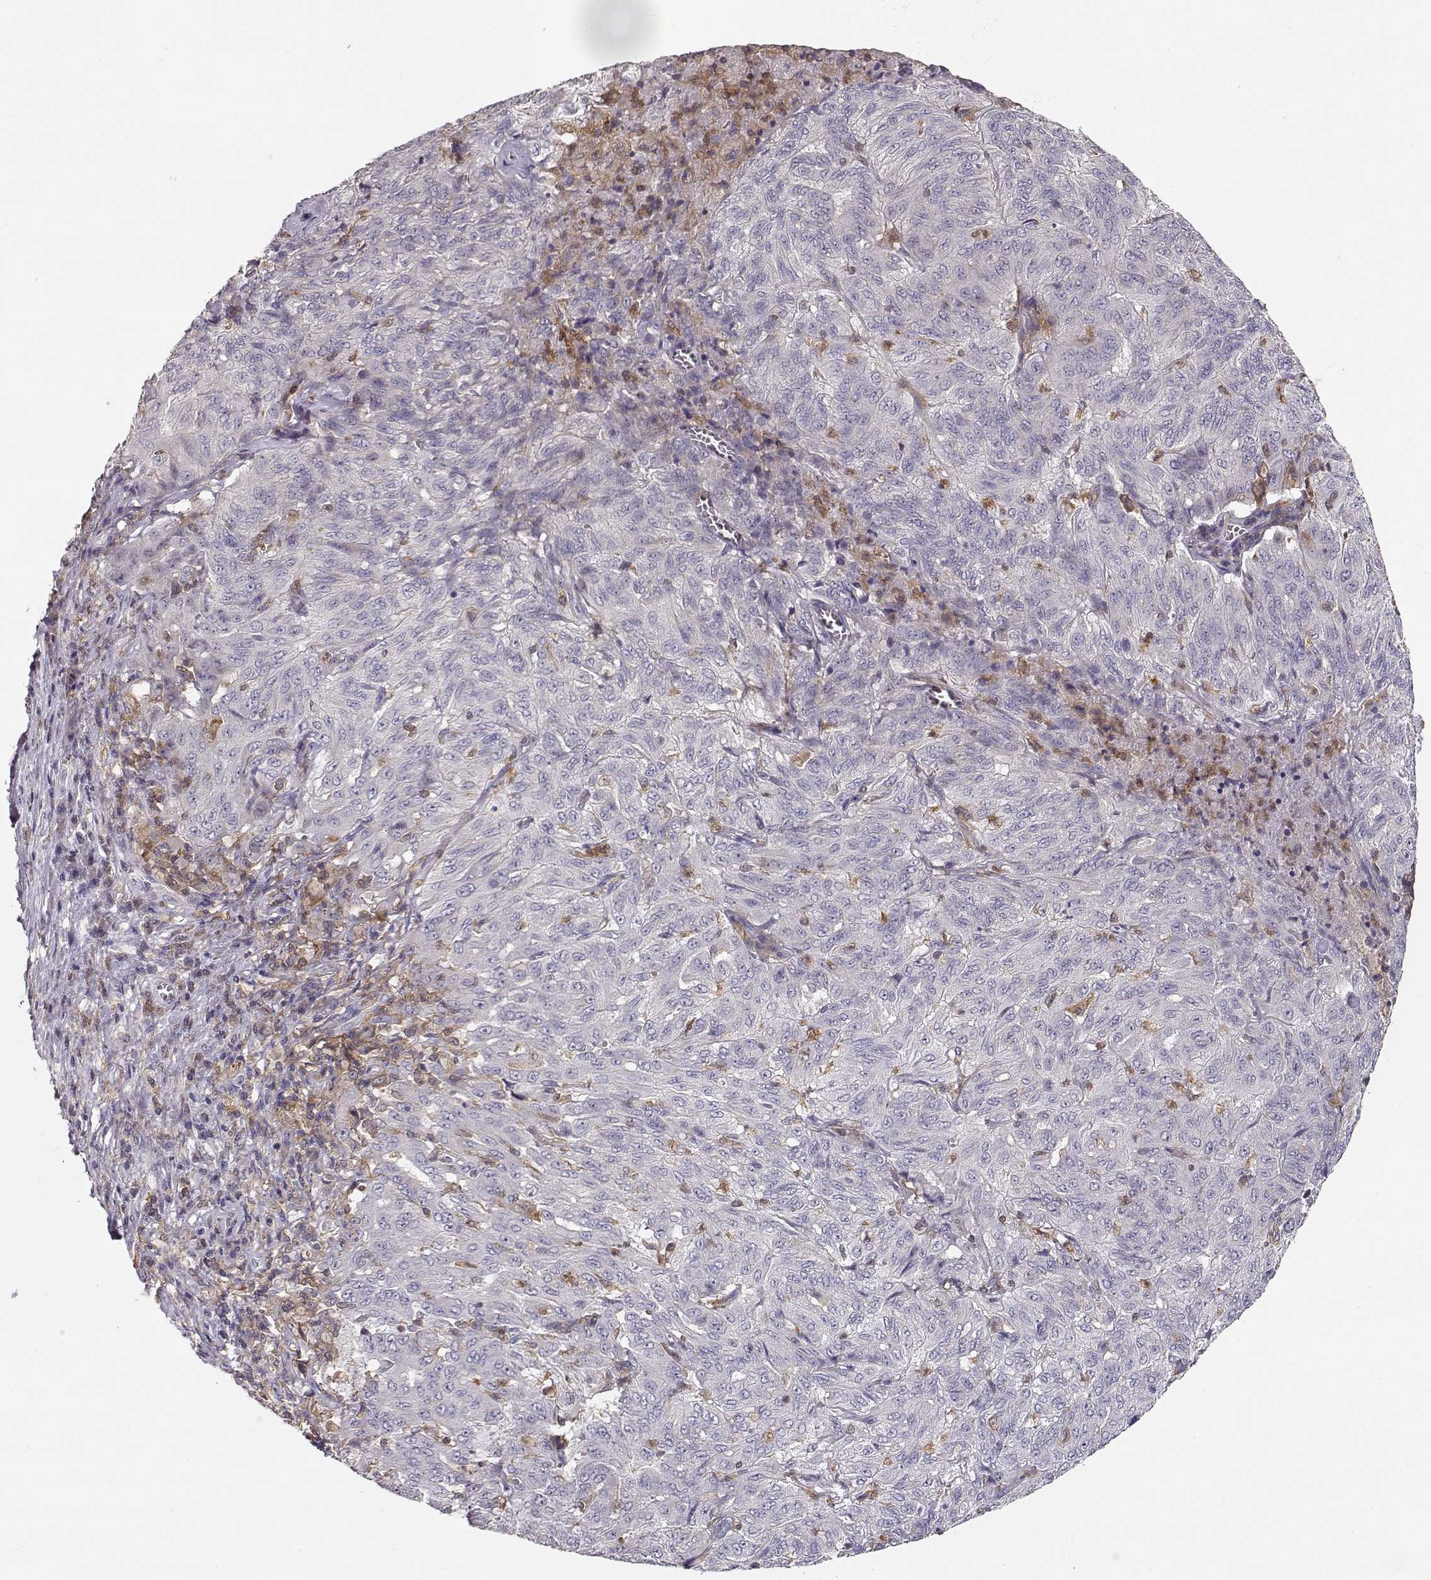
{"staining": {"intensity": "negative", "quantity": "none", "location": "none"}, "tissue": "pancreatic cancer", "cell_type": "Tumor cells", "image_type": "cancer", "snomed": [{"axis": "morphology", "description": "Adenocarcinoma, NOS"}, {"axis": "topography", "description": "Pancreas"}], "caption": "Immunohistochemistry of human adenocarcinoma (pancreatic) demonstrates no staining in tumor cells.", "gene": "VAV1", "patient": {"sex": "male", "age": 63}}